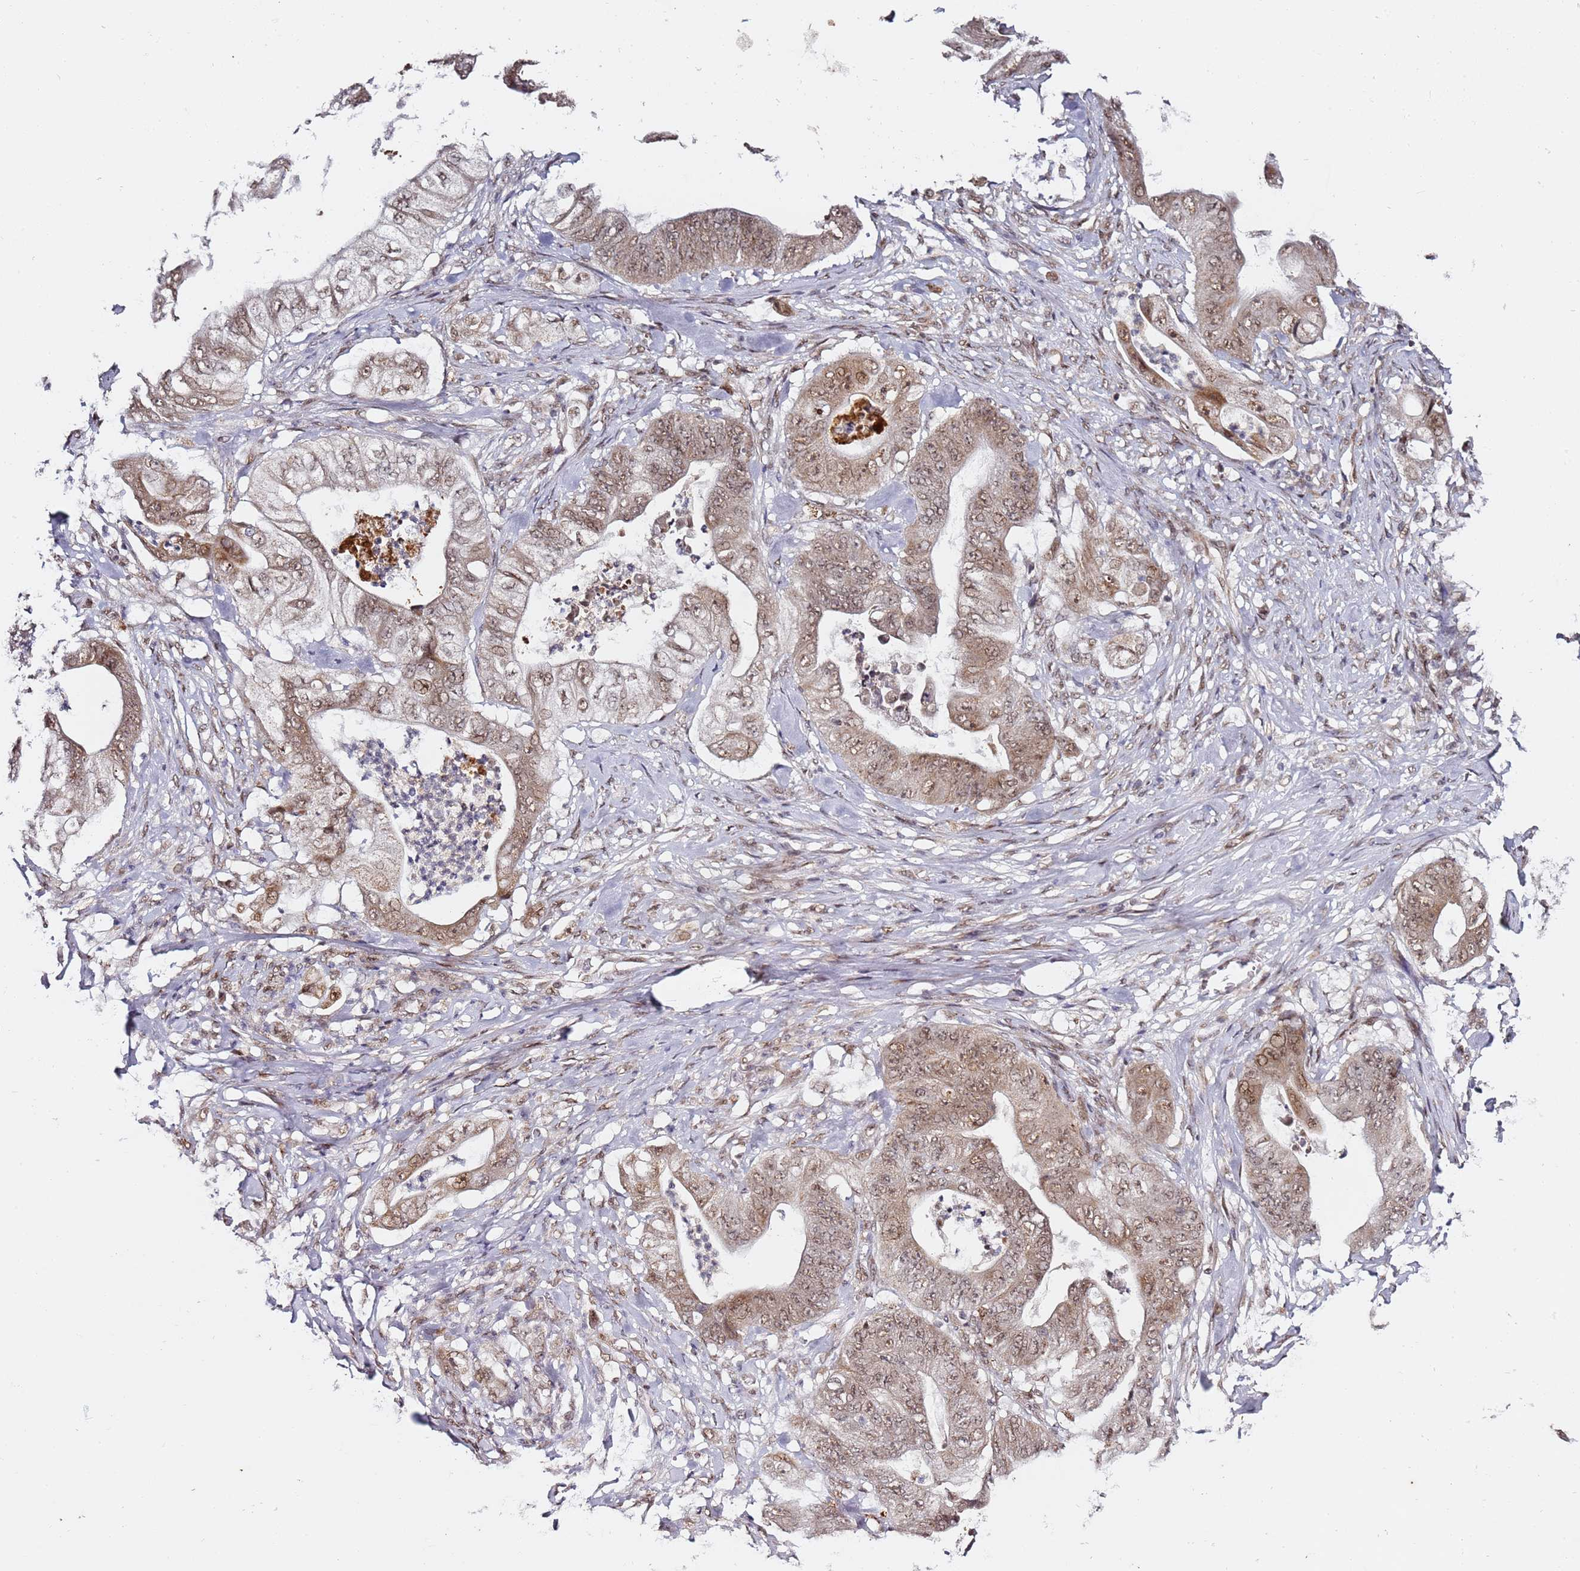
{"staining": {"intensity": "moderate", "quantity": ">75%", "location": "cytoplasmic/membranous,nuclear"}, "tissue": "stomach cancer", "cell_type": "Tumor cells", "image_type": "cancer", "snomed": [{"axis": "morphology", "description": "Adenocarcinoma, NOS"}, {"axis": "topography", "description": "Stomach"}], "caption": "Moderate cytoplasmic/membranous and nuclear expression is seen in approximately >75% of tumor cells in stomach cancer (adenocarcinoma).", "gene": "TP53AIP1", "patient": {"sex": "female", "age": 73}}